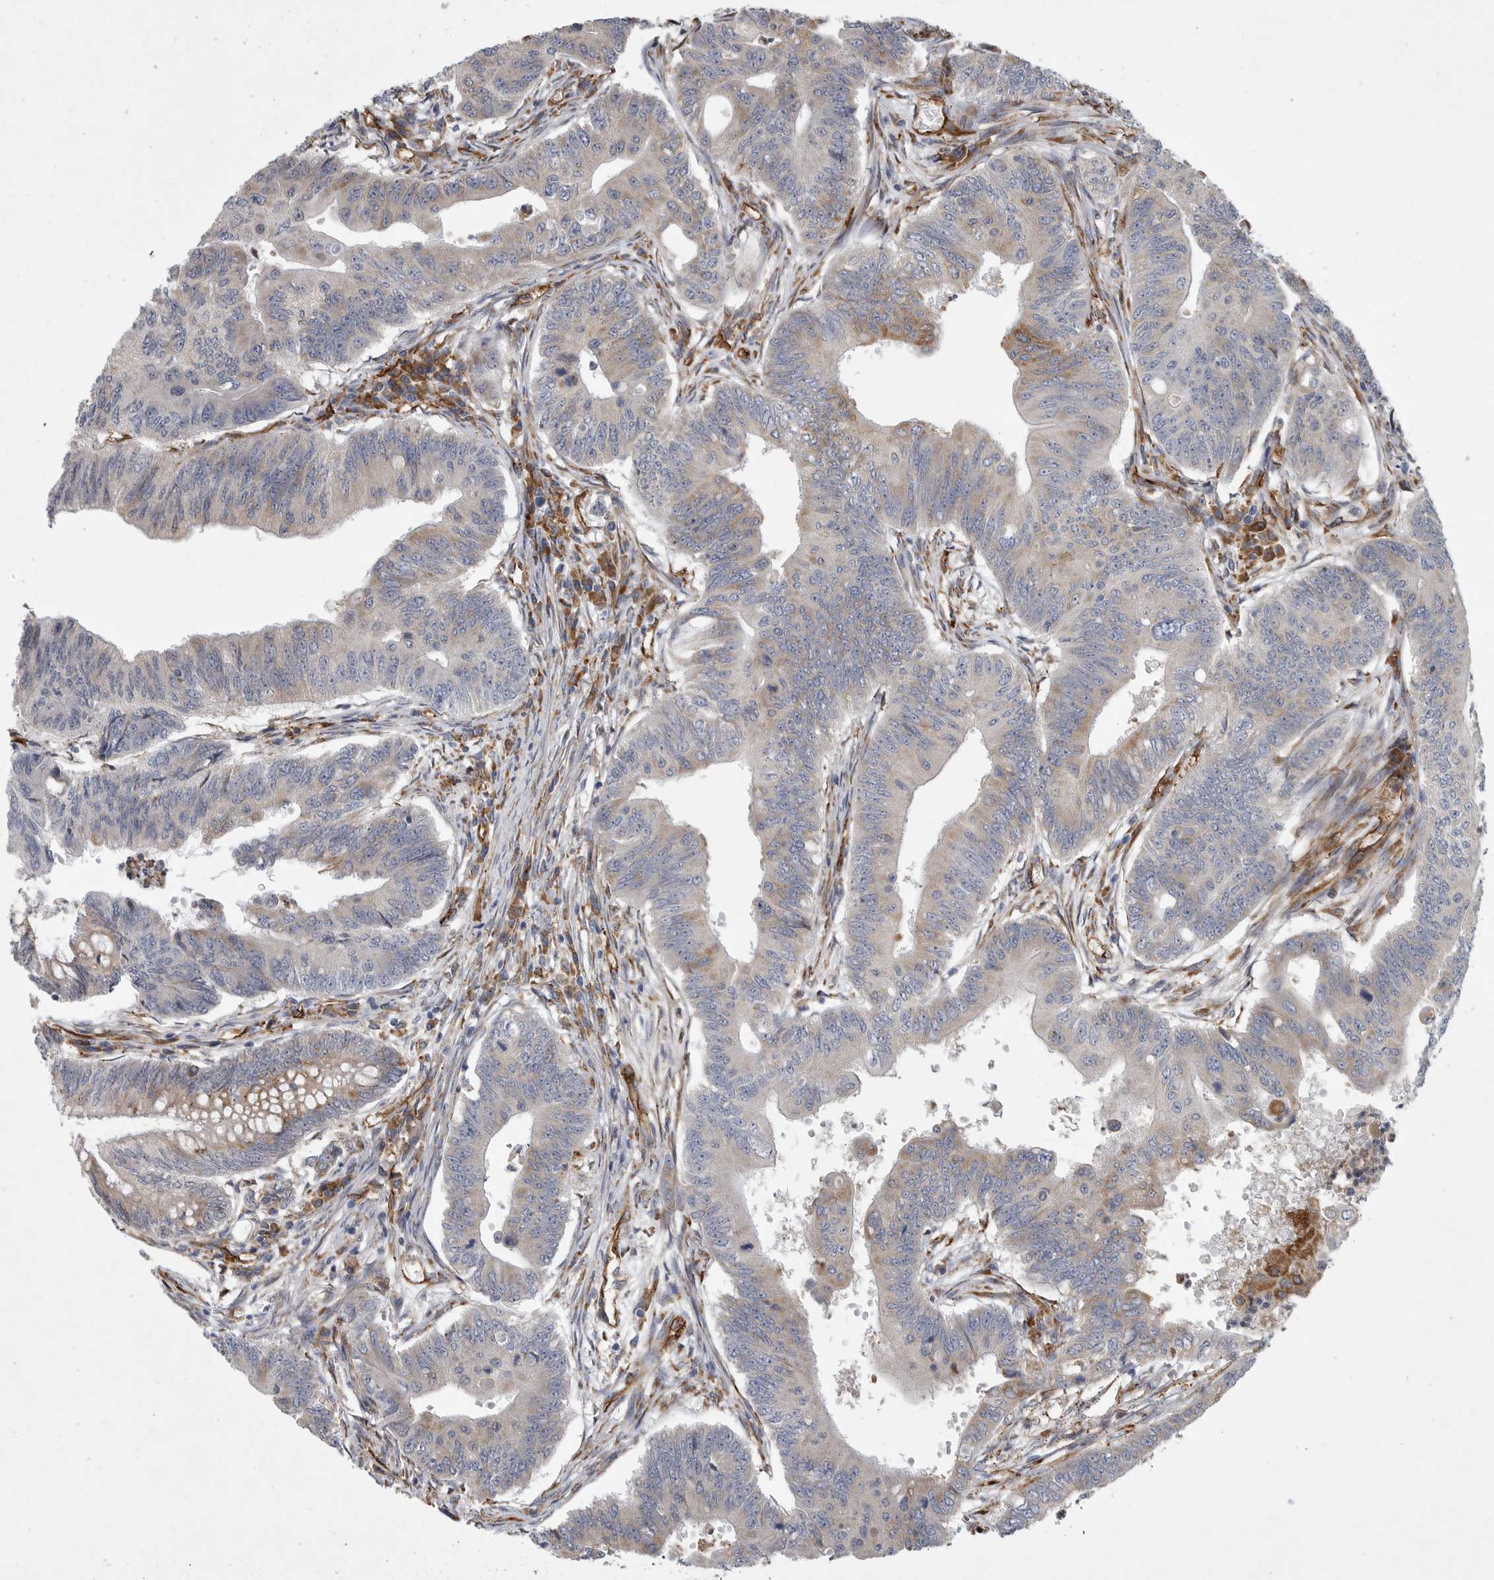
{"staining": {"intensity": "moderate", "quantity": "<25%", "location": "cytoplasmic/membranous"}, "tissue": "colorectal cancer", "cell_type": "Tumor cells", "image_type": "cancer", "snomed": [{"axis": "morphology", "description": "Adenoma, NOS"}, {"axis": "morphology", "description": "Adenocarcinoma, NOS"}, {"axis": "topography", "description": "Colon"}], "caption": "The immunohistochemical stain shows moderate cytoplasmic/membranous staining in tumor cells of colorectal cancer tissue.", "gene": "MINPP1", "patient": {"sex": "male", "age": 79}}